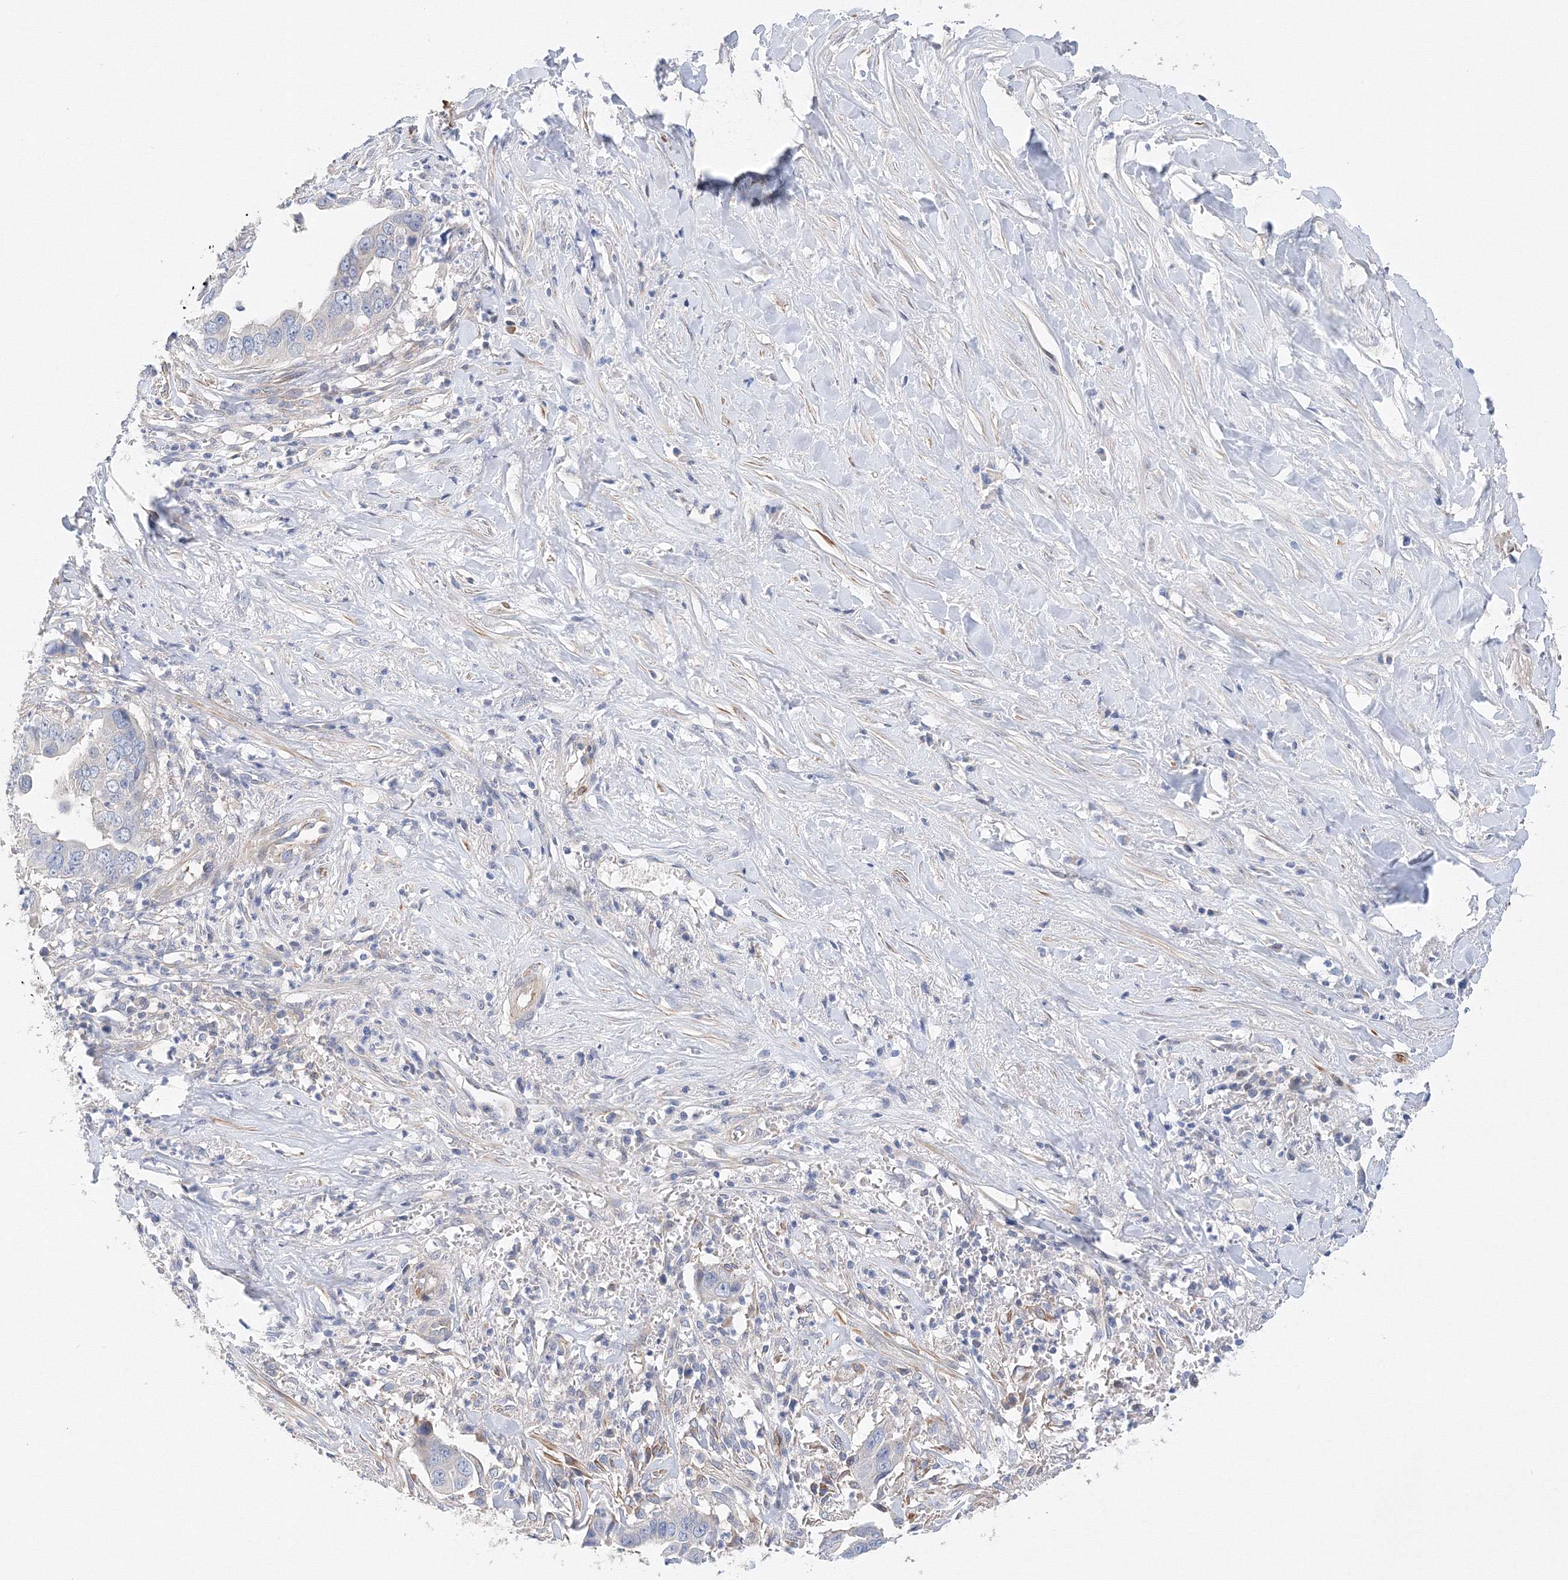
{"staining": {"intensity": "negative", "quantity": "none", "location": "none"}, "tissue": "liver cancer", "cell_type": "Tumor cells", "image_type": "cancer", "snomed": [{"axis": "morphology", "description": "Cholangiocarcinoma"}, {"axis": "topography", "description": "Liver"}], "caption": "Liver cholangiocarcinoma was stained to show a protein in brown. There is no significant positivity in tumor cells. (DAB (3,3'-diaminobenzidine) immunohistochemistry visualized using brightfield microscopy, high magnification).", "gene": "DIS3L2", "patient": {"sex": "female", "age": 79}}